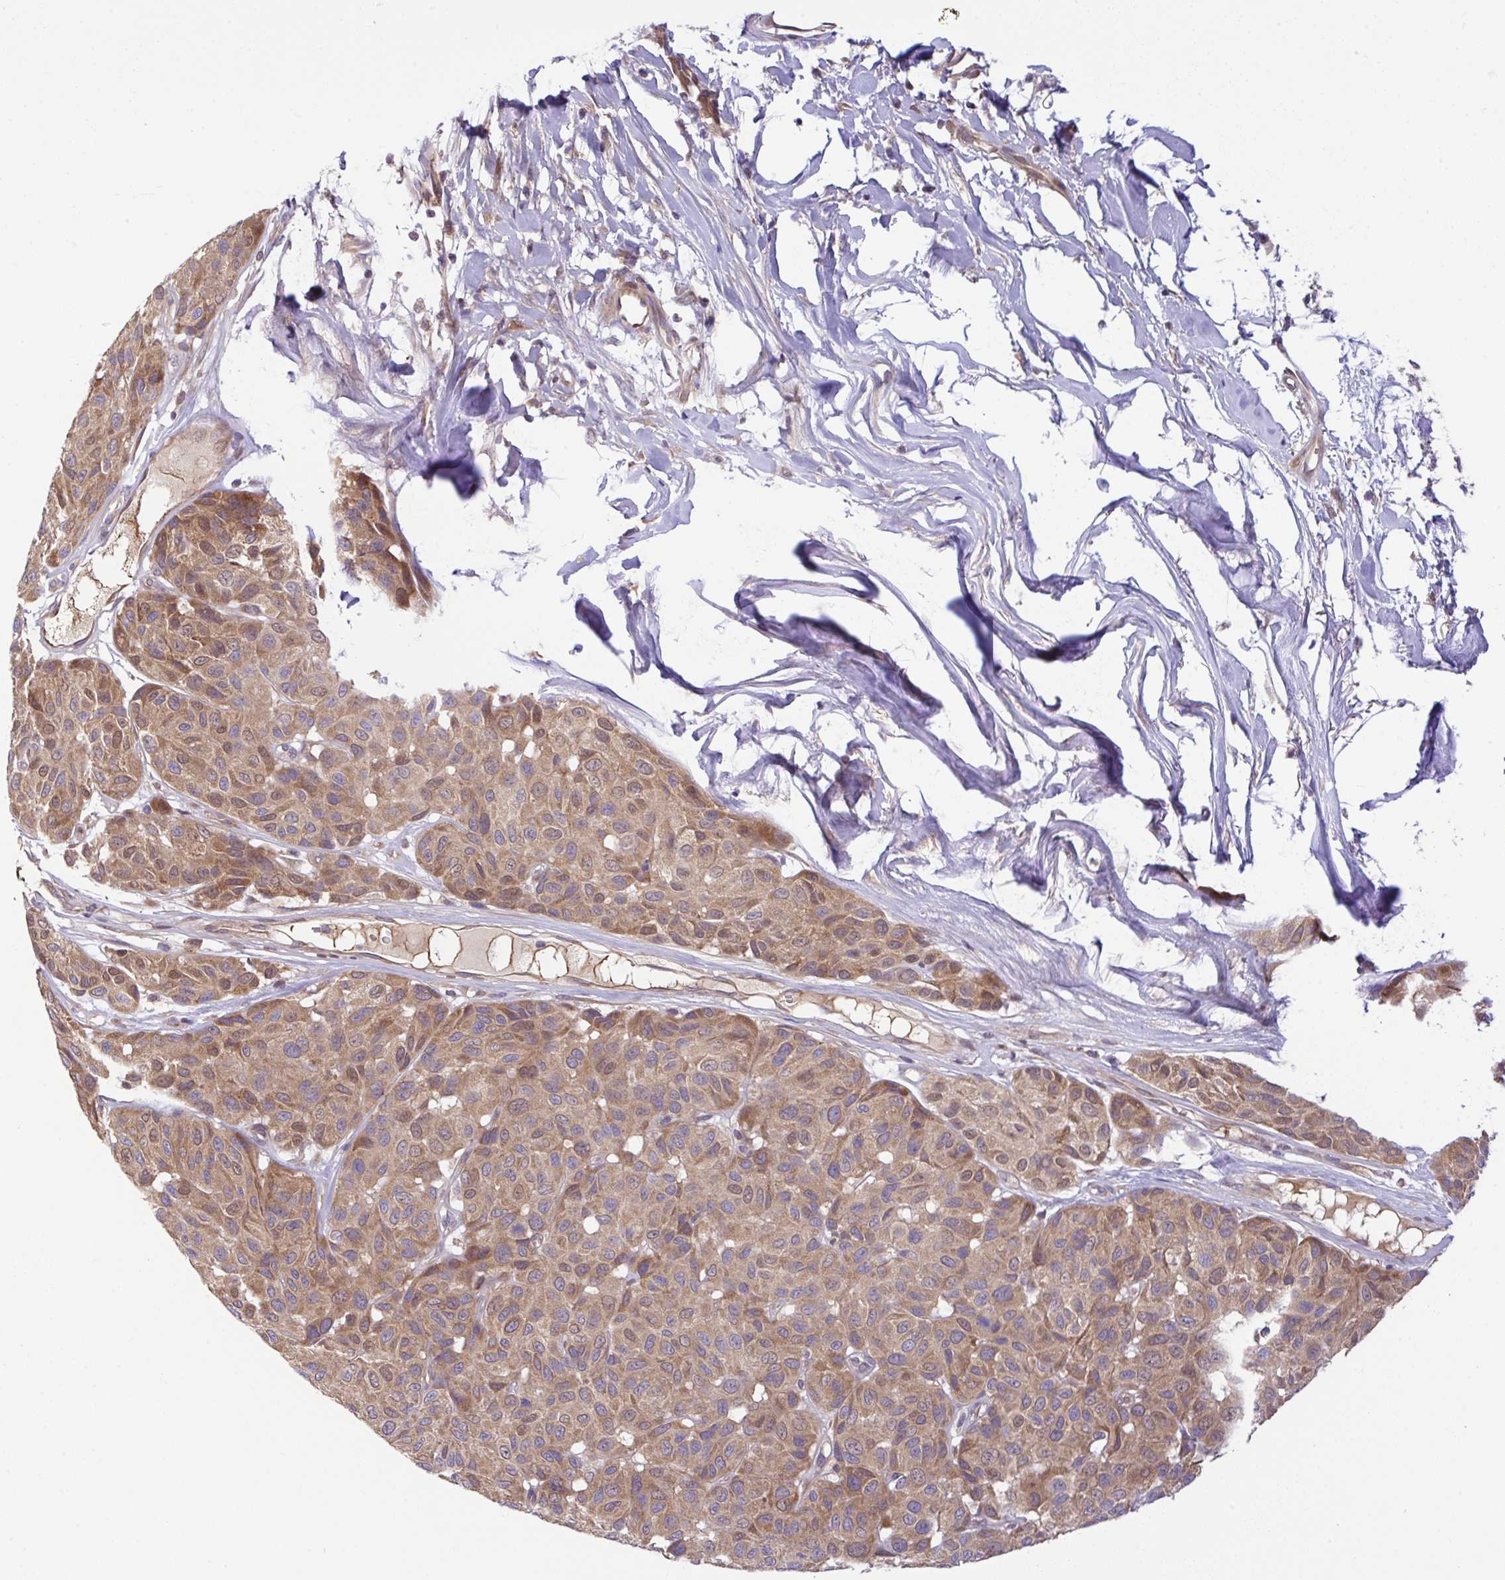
{"staining": {"intensity": "moderate", "quantity": ">75%", "location": "cytoplasmic/membranous"}, "tissue": "melanoma", "cell_type": "Tumor cells", "image_type": "cancer", "snomed": [{"axis": "morphology", "description": "Malignant melanoma, NOS"}, {"axis": "topography", "description": "Skin"}], "caption": "This photomicrograph displays immunohistochemistry staining of human melanoma, with medium moderate cytoplasmic/membranous expression in about >75% of tumor cells.", "gene": "UBE4A", "patient": {"sex": "female", "age": 66}}